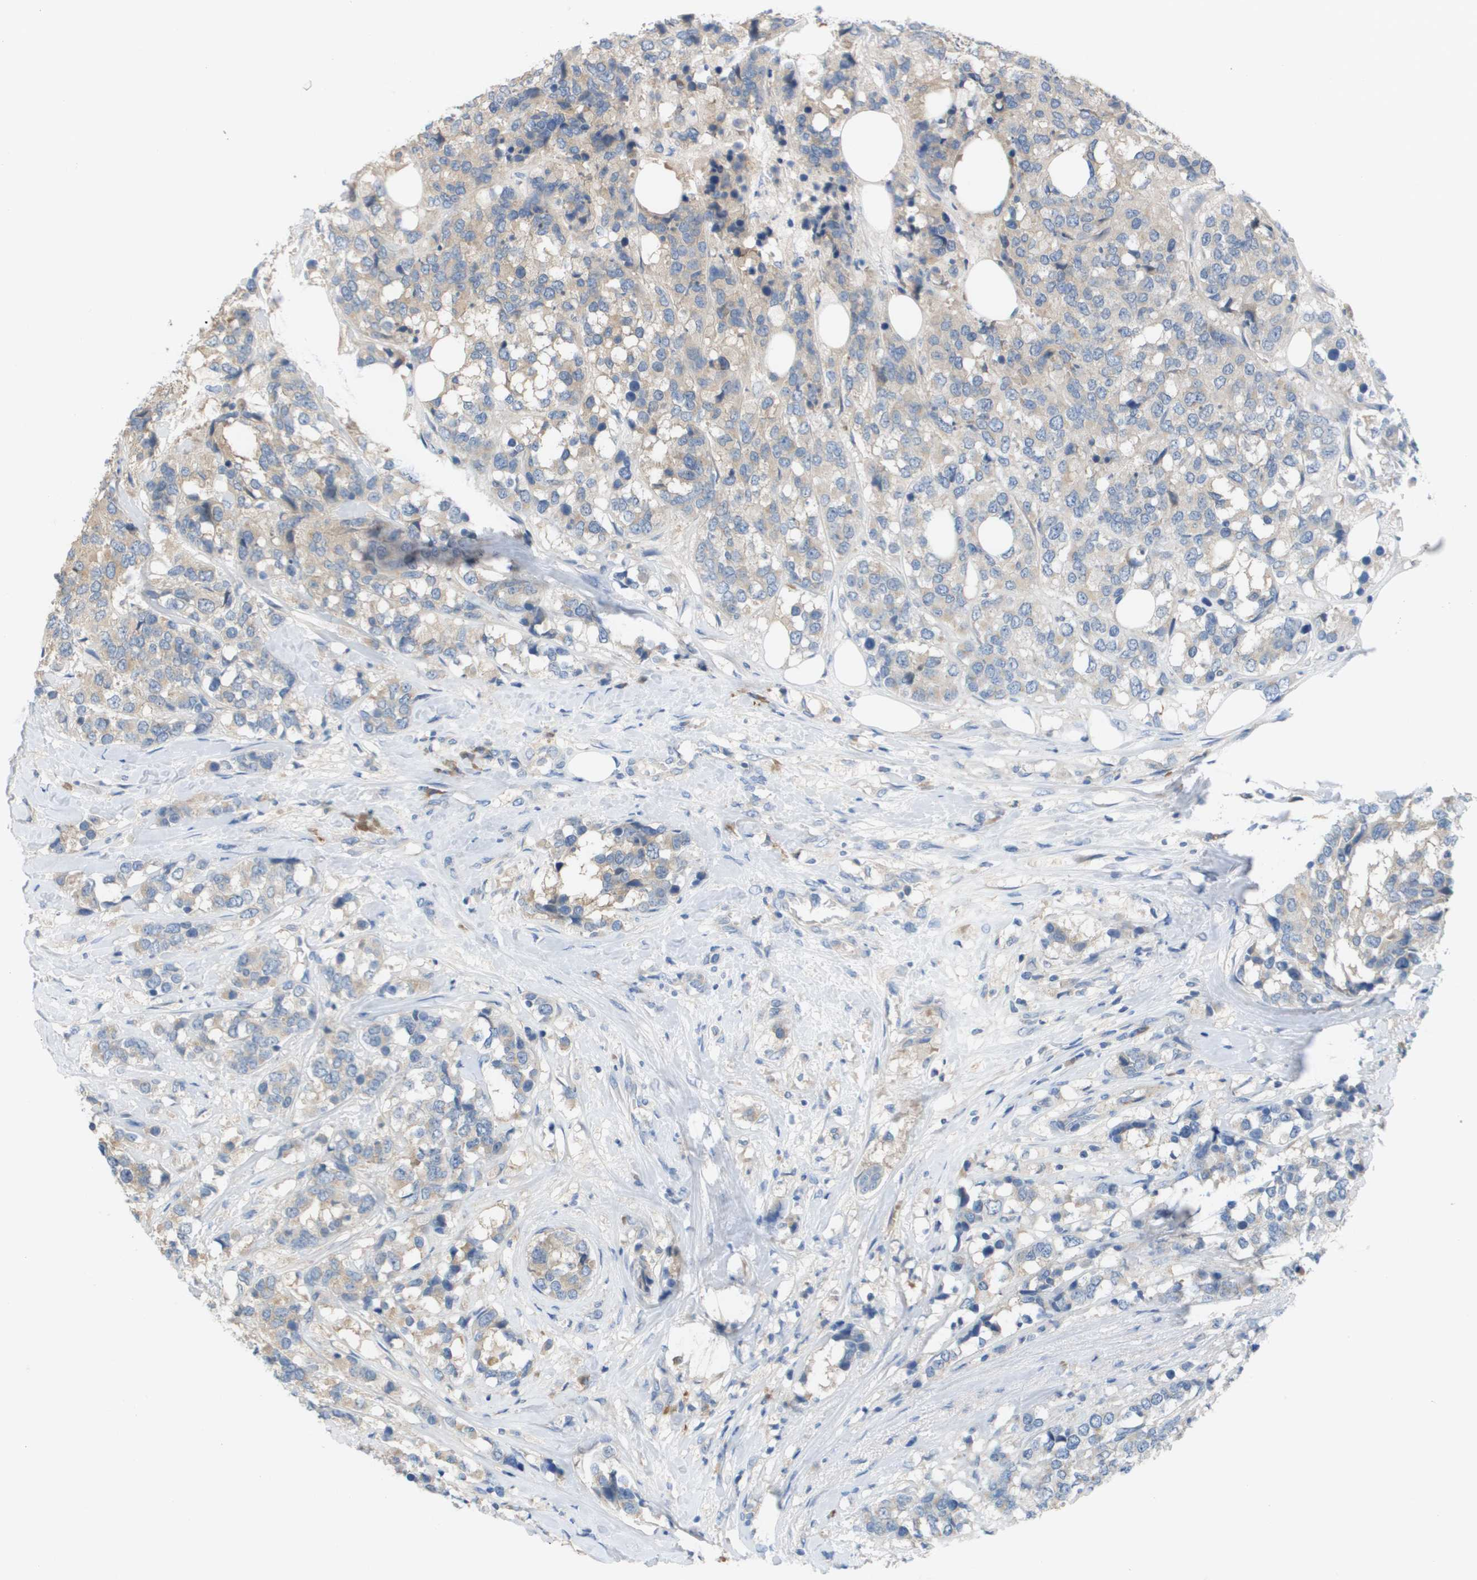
{"staining": {"intensity": "moderate", "quantity": "25%-75%", "location": "cytoplasmic/membranous"}, "tissue": "breast cancer", "cell_type": "Tumor cells", "image_type": "cancer", "snomed": [{"axis": "morphology", "description": "Lobular carcinoma"}, {"axis": "topography", "description": "Breast"}], "caption": "Human lobular carcinoma (breast) stained with a brown dye exhibits moderate cytoplasmic/membranous positive expression in approximately 25%-75% of tumor cells.", "gene": "UBA5", "patient": {"sex": "female", "age": 59}}